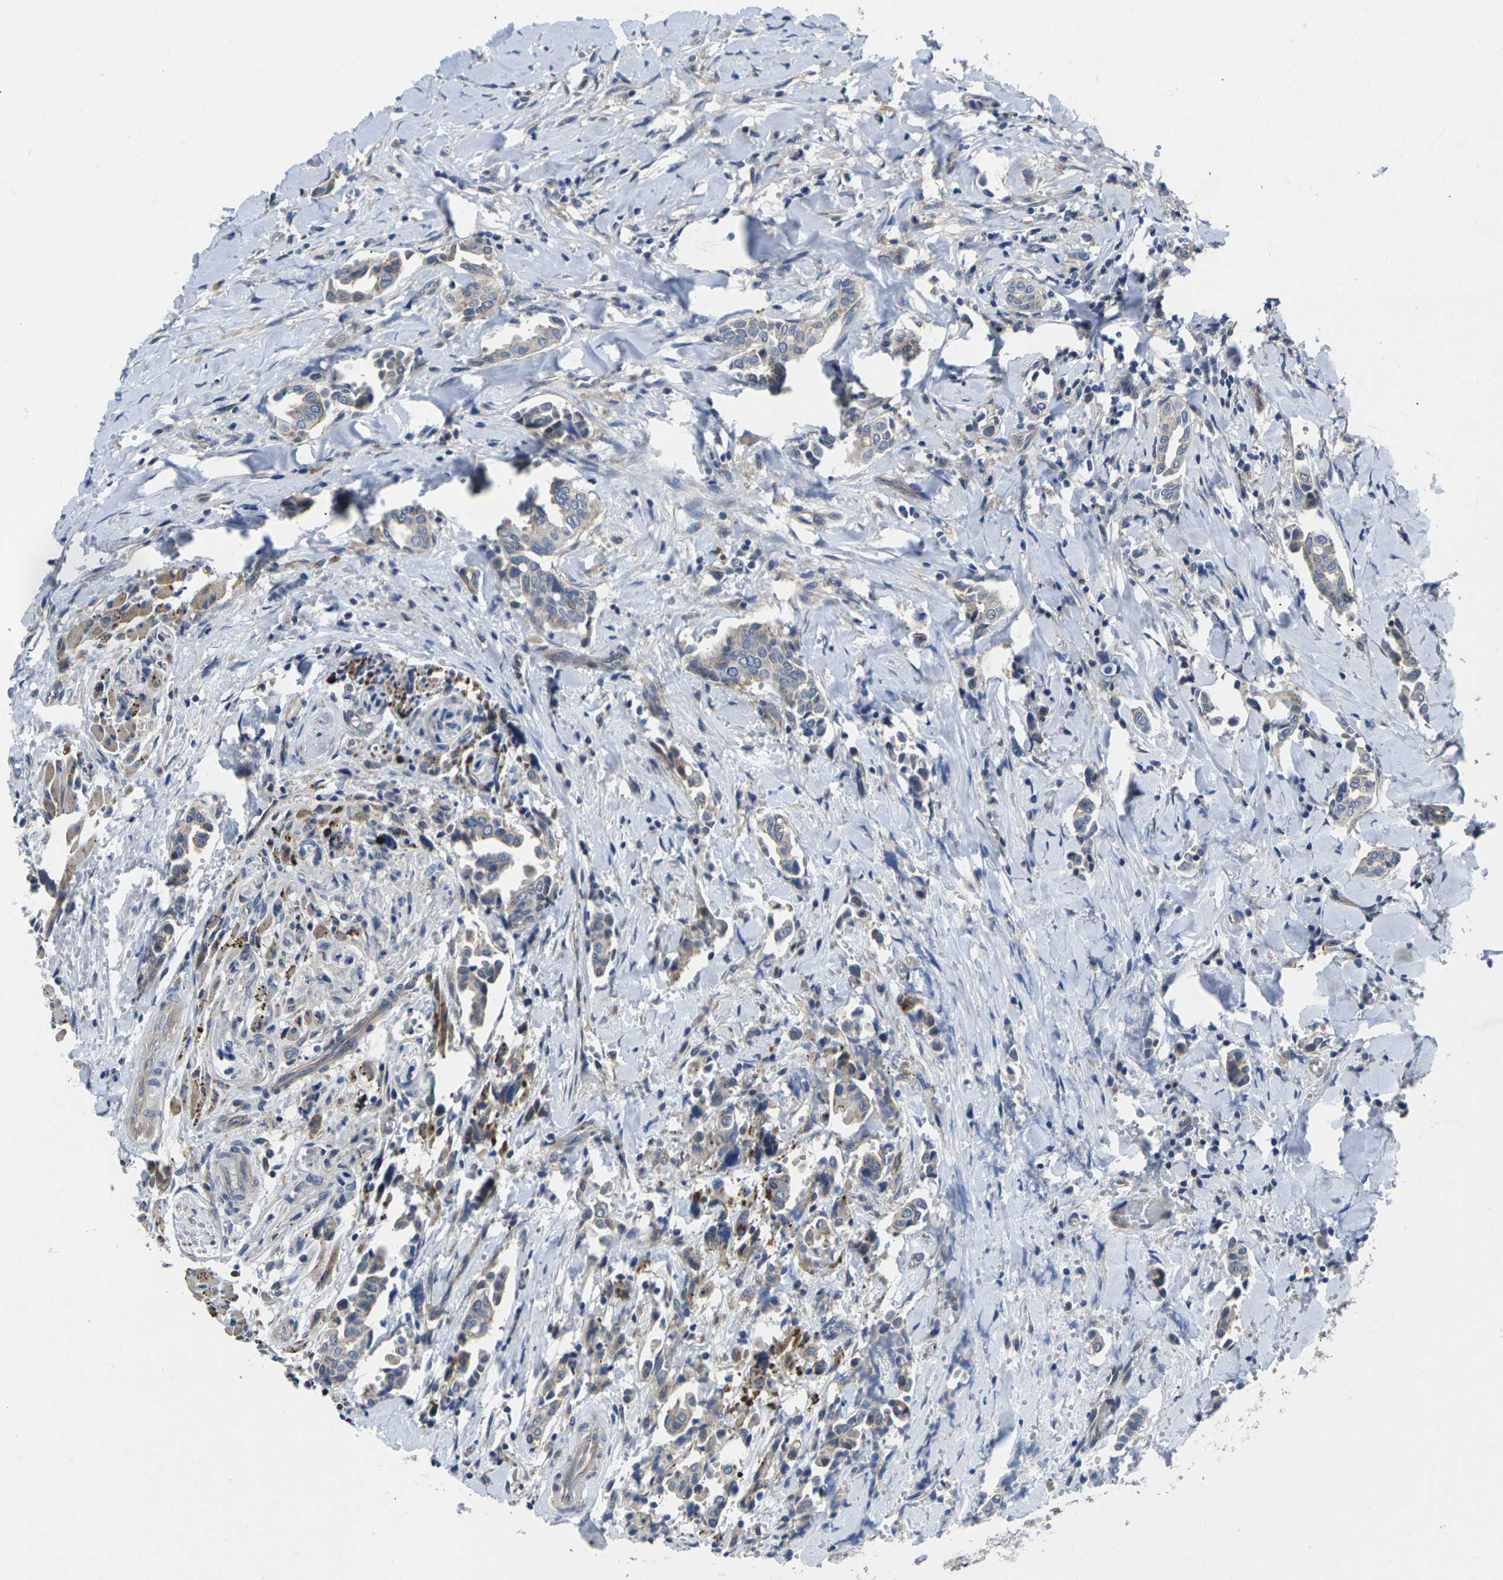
{"staining": {"intensity": "weak", "quantity": "25%-75%", "location": "cytoplasmic/membranous"}, "tissue": "head and neck cancer", "cell_type": "Tumor cells", "image_type": "cancer", "snomed": [{"axis": "morphology", "description": "Adenocarcinoma, NOS"}, {"axis": "topography", "description": "Salivary gland"}, {"axis": "topography", "description": "Head-Neck"}], "caption": "Head and neck adenocarcinoma tissue displays weak cytoplasmic/membranous positivity in about 25%-75% of tumor cells, visualized by immunohistochemistry.", "gene": "SCNN1A", "patient": {"sex": "female", "age": 59}}